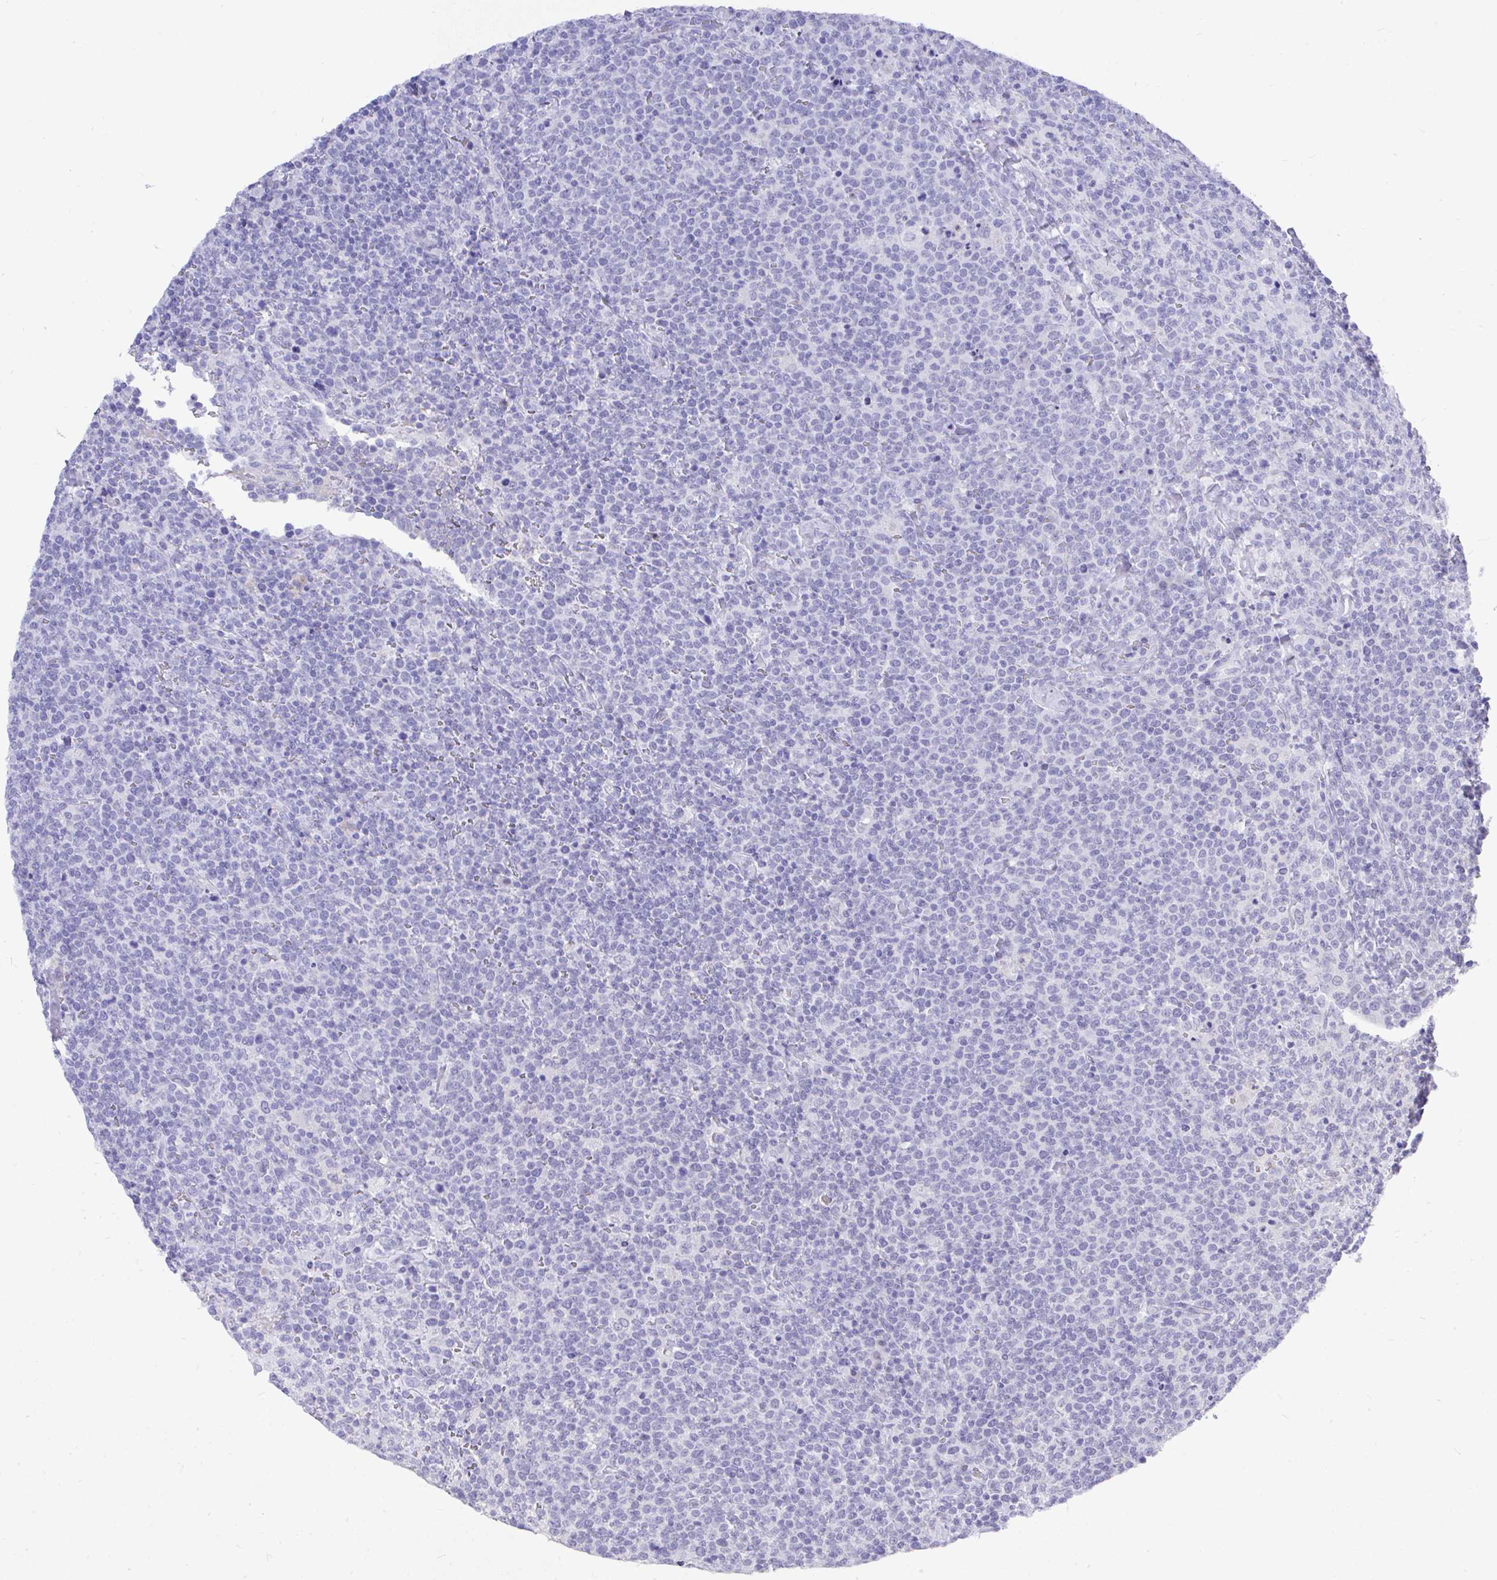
{"staining": {"intensity": "negative", "quantity": "none", "location": "none"}, "tissue": "lymphoma", "cell_type": "Tumor cells", "image_type": "cancer", "snomed": [{"axis": "morphology", "description": "Malignant lymphoma, non-Hodgkin's type, High grade"}, {"axis": "topography", "description": "Lymph node"}], "caption": "There is no significant expression in tumor cells of malignant lymphoma, non-Hodgkin's type (high-grade). (DAB (3,3'-diaminobenzidine) immunohistochemistry visualized using brightfield microscopy, high magnification).", "gene": "MS4A12", "patient": {"sex": "male", "age": 61}}